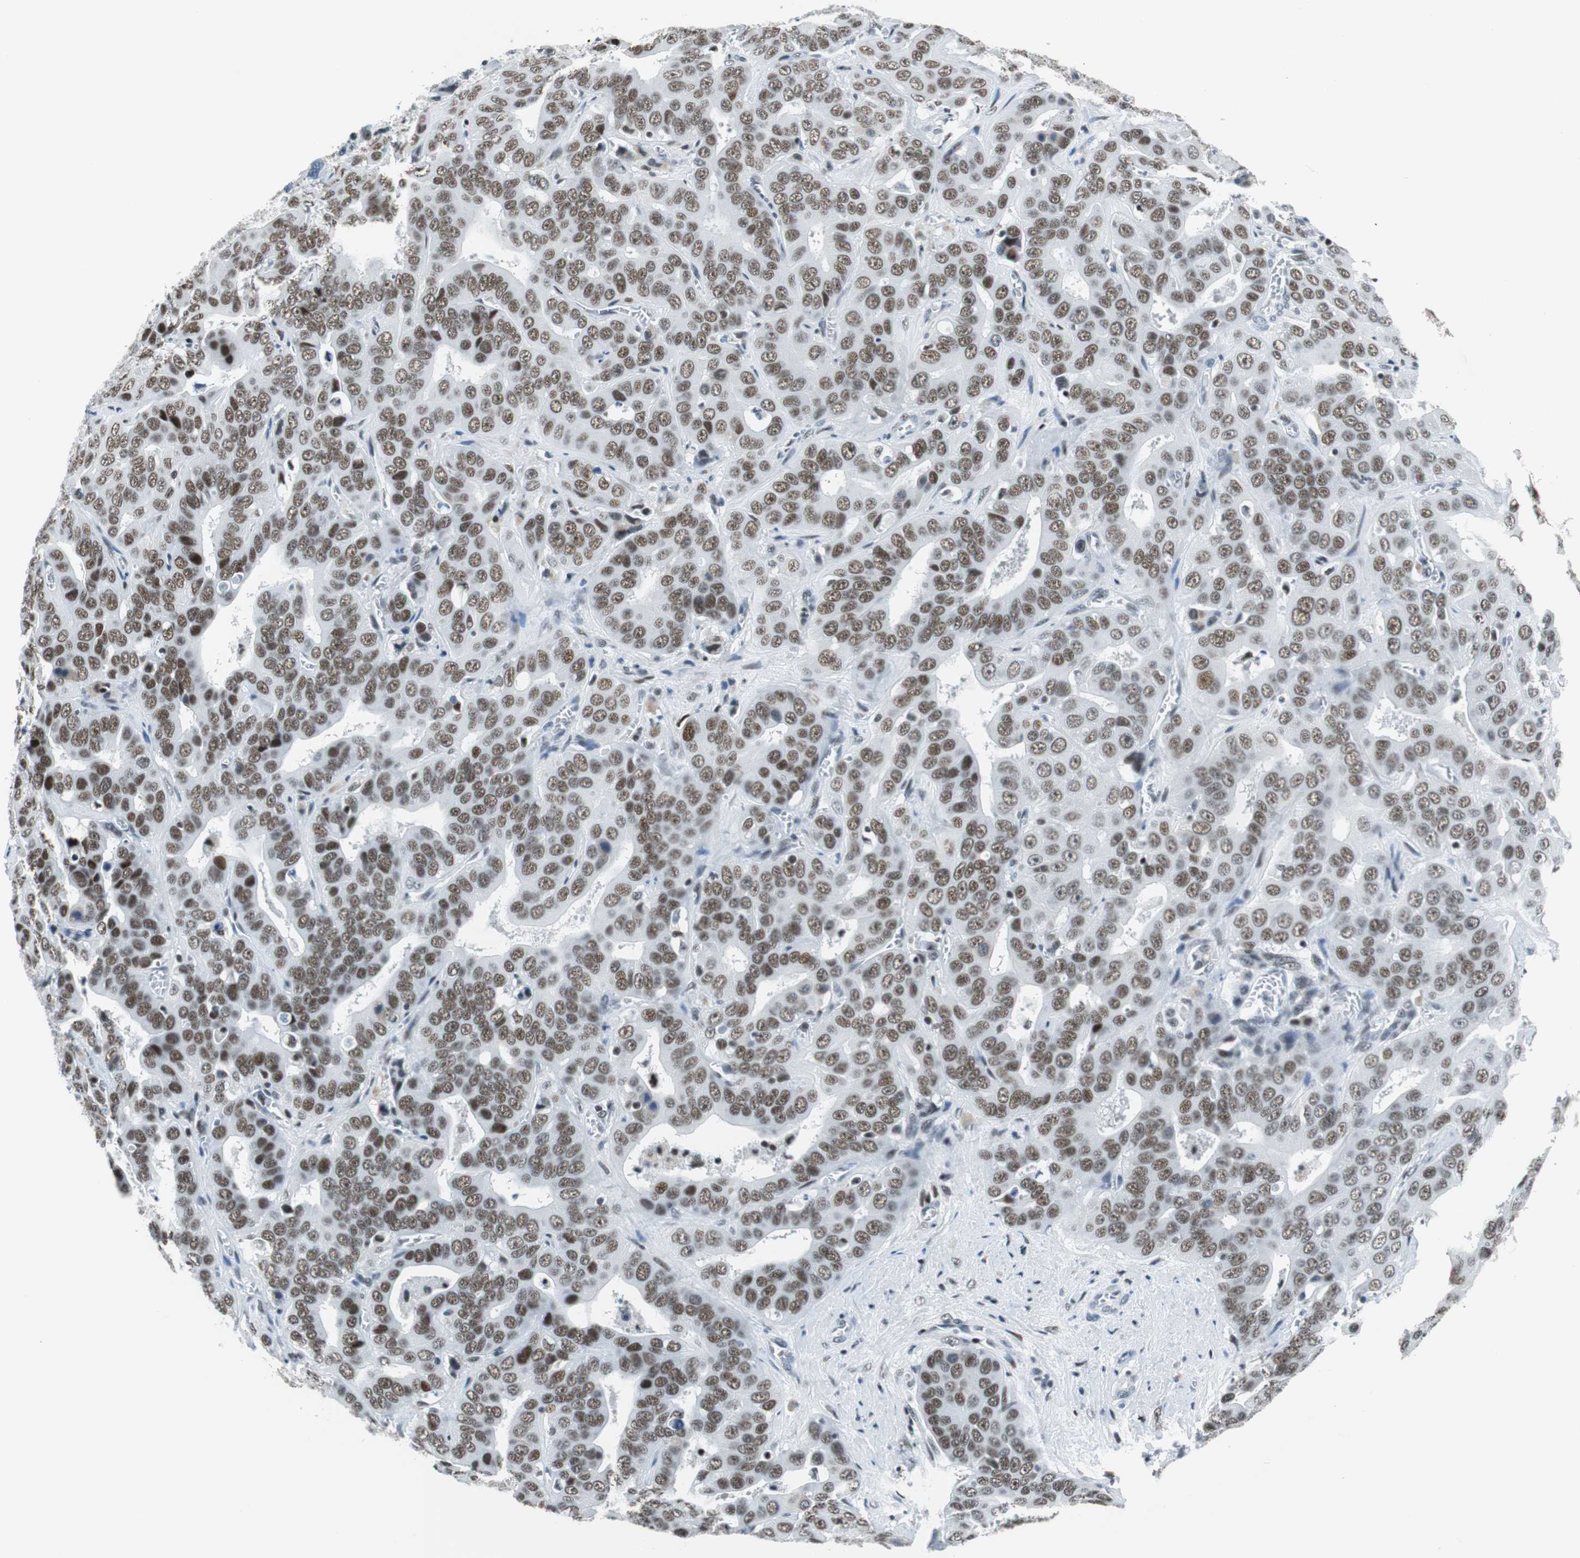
{"staining": {"intensity": "moderate", "quantity": ">75%", "location": "nuclear"}, "tissue": "liver cancer", "cell_type": "Tumor cells", "image_type": "cancer", "snomed": [{"axis": "morphology", "description": "Cholangiocarcinoma"}, {"axis": "topography", "description": "Liver"}], "caption": "Human liver cancer stained with a brown dye exhibits moderate nuclear positive positivity in about >75% of tumor cells.", "gene": "HDAC3", "patient": {"sex": "female", "age": 52}}